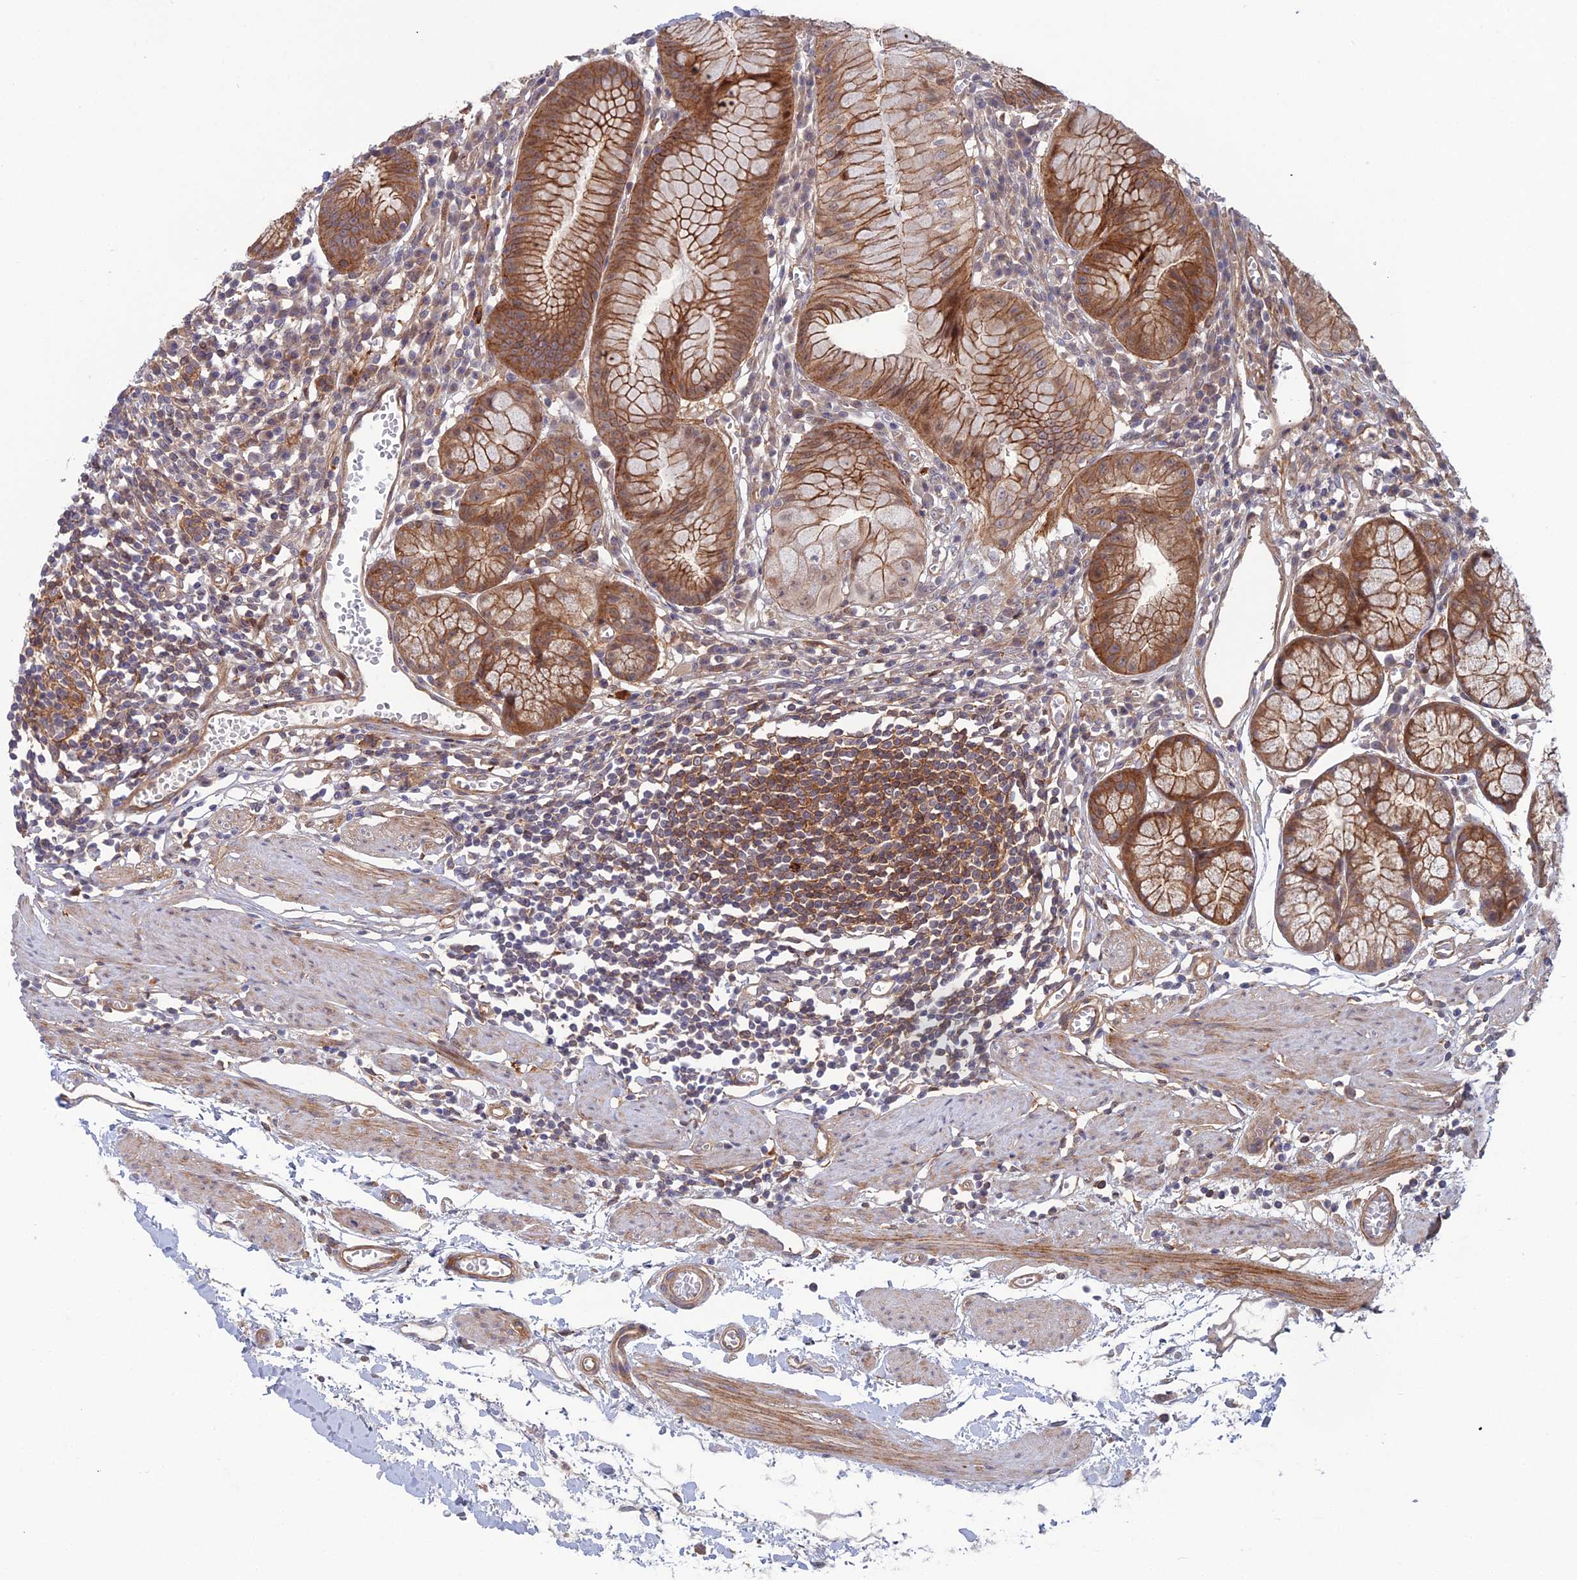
{"staining": {"intensity": "moderate", "quantity": ">75%", "location": "cytoplasmic/membranous"}, "tissue": "stomach", "cell_type": "Glandular cells", "image_type": "normal", "snomed": [{"axis": "morphology", "description": "Normal tissue, NOS"}, {"axis": "topography", "description": "Stomach"}], "caption": "A micrograph showing moderate cytoplasmic/membranous expression in about >75% of glandular cells in benign stomach, as visualized by brown immunohistochemical staining.", "gene": "ABHD1", "patient": {"sex": "male", "age": 55}}